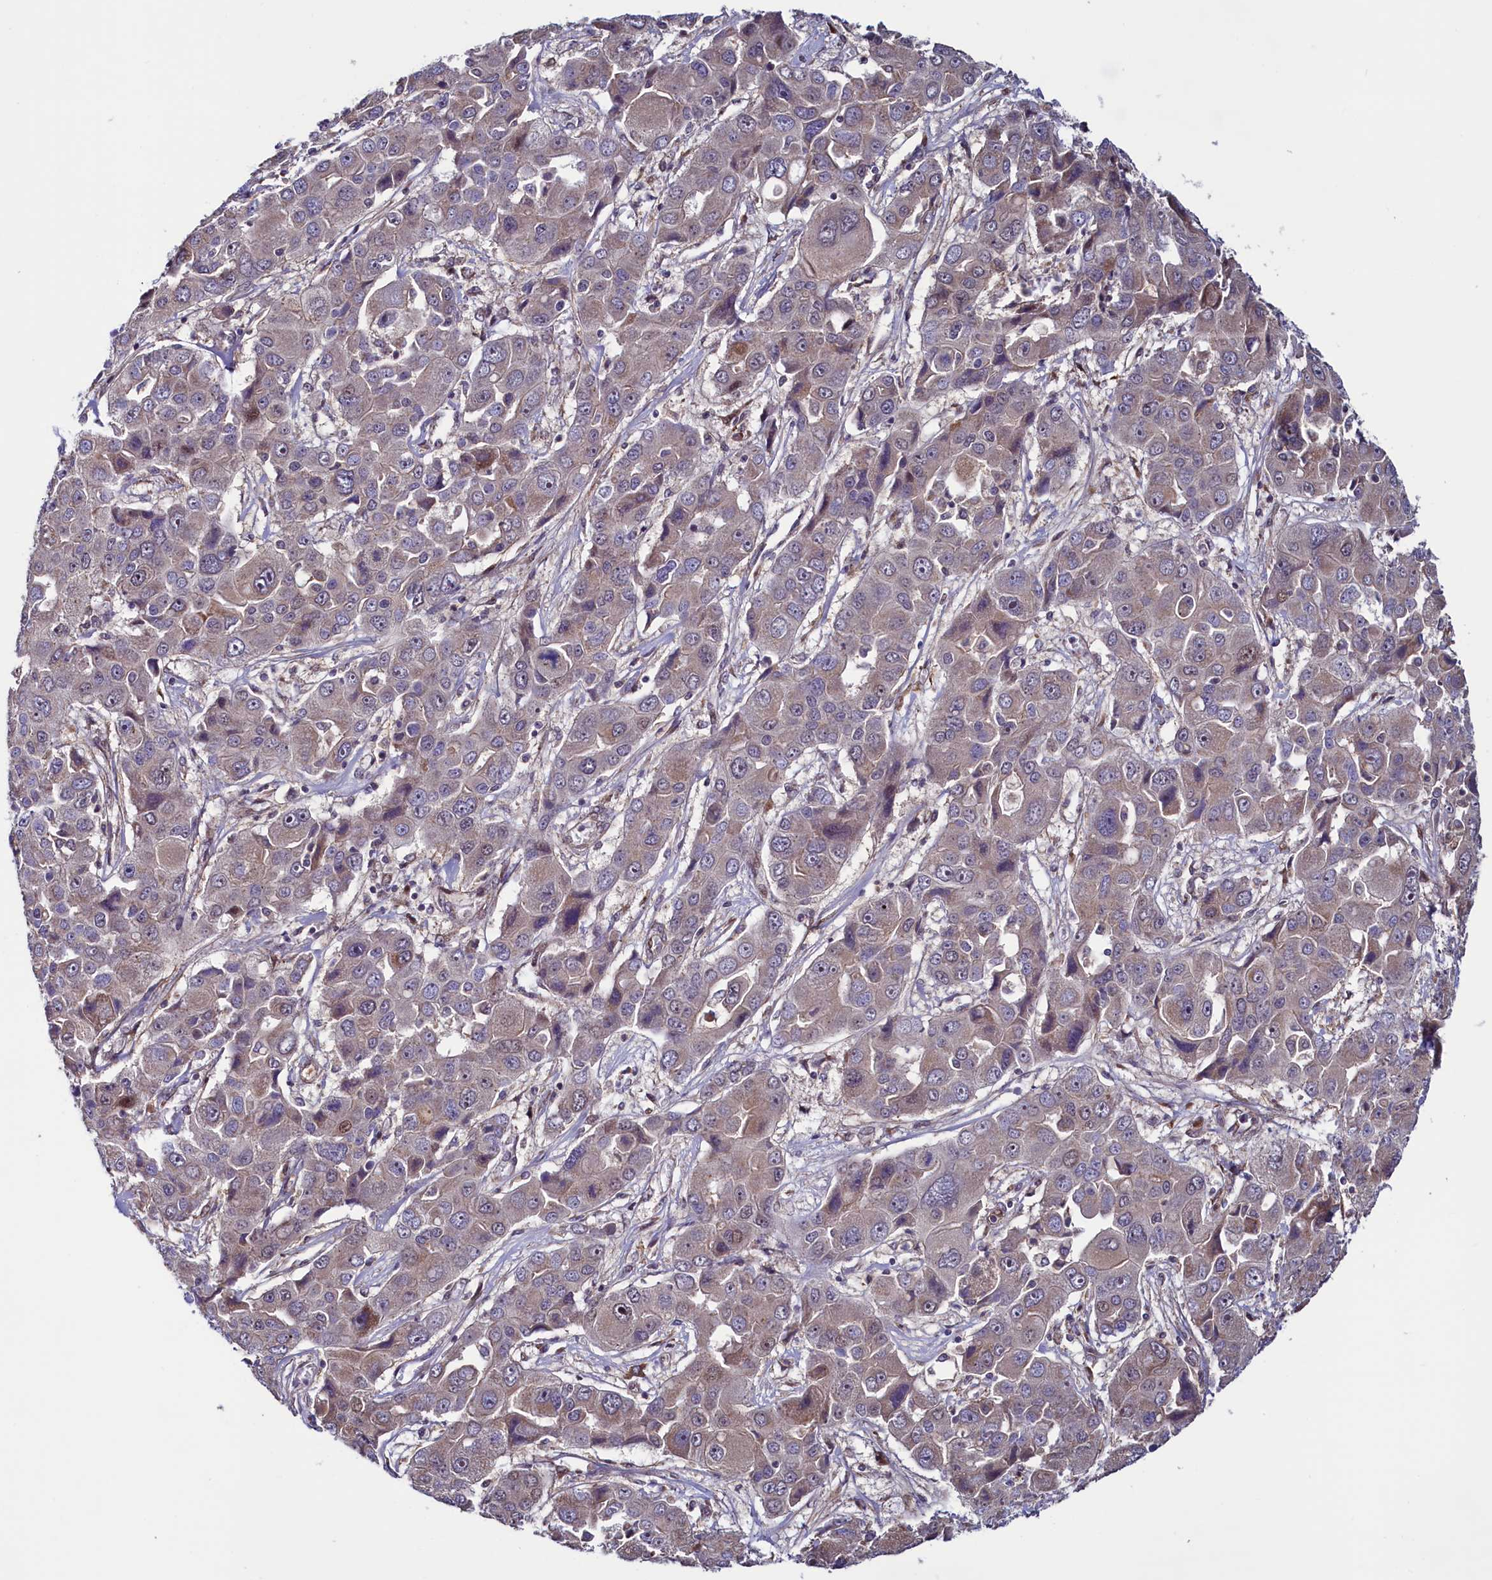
{"staining": {"intensity": "weak", "quantity": "<25%", "location": "cytoplasmic/membranous"}, "tissue": "liver cancer", "cell_type": "Tumor cells", "image_type": "cancer", "snomed": [{"axis": "morphology", "description": "Cholangiocarcinoma"}, {"axis": "topography", "description": "Liver"}], "caption": "Liver cholangiocarcinoma was stained to show a protein in brown. There is no significant expression in tumor cells.", "gene": "RBFA", "patient": {"sex": "male", "age": 67}}